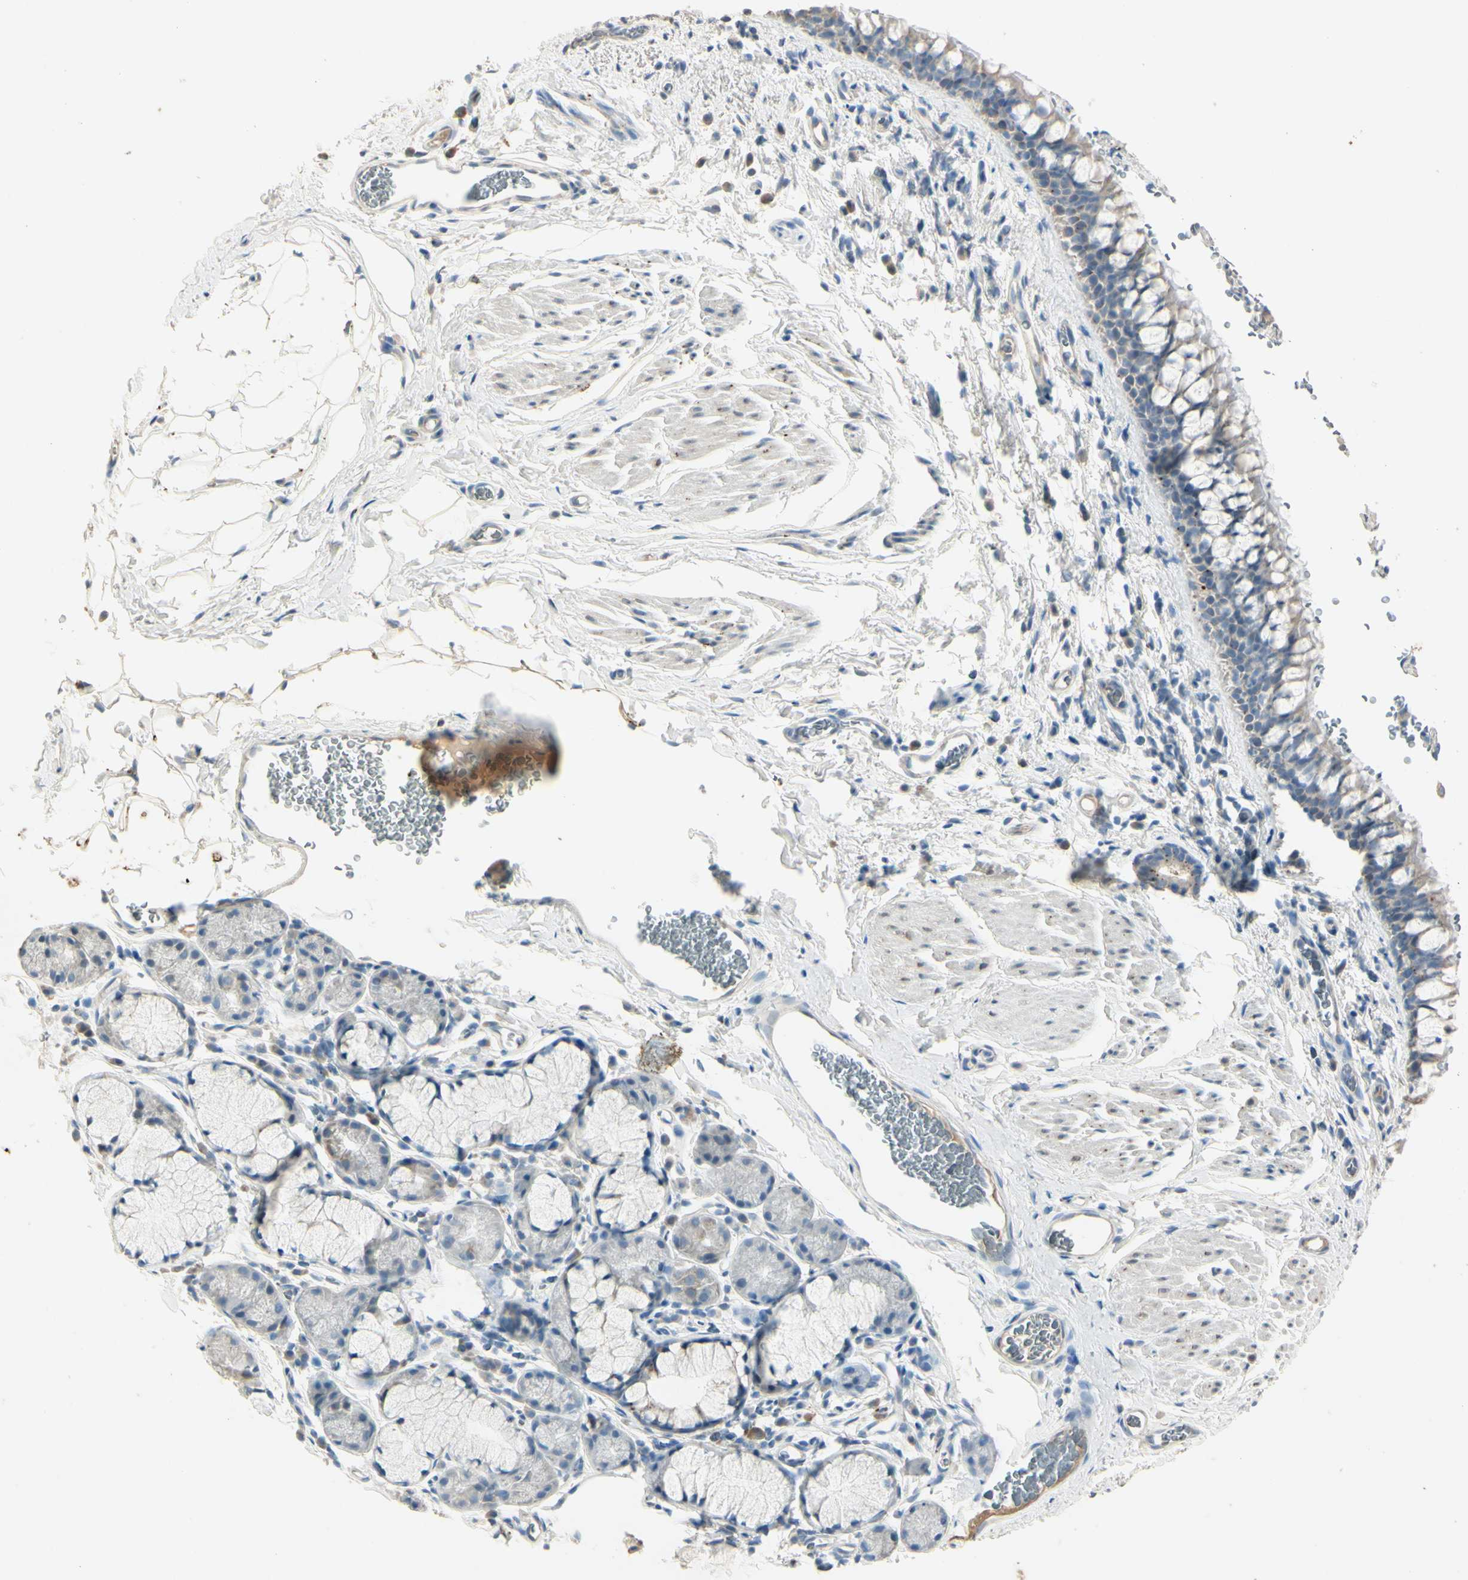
{"staining": {"intensity": "weak", "quantity": ">75%", "location": "cytoplasmic/membranous"}, "tissue": "bronchus", "cell_type": "Respiratory epithelial cells", "image_type": "normal", "snomed": [{"axis": "morphology", "description": "Normal tissue, NOS"}, {"axis": "morphology", "description": "Malignant melanoma, Metastatic site"}, {"axis": "topography", "description": "Bronchus"}, {"axis": "topography", "description": "Lung"}], "caption": "Immunohistochemical staining of unremarkable bronchus reveals low levels of weak cytoplasmic/membranous staining in about >75% of respiratory epithelial cells.", "gene": "ANGPTL1", "patient": {"sex": "male", "age": 64}}